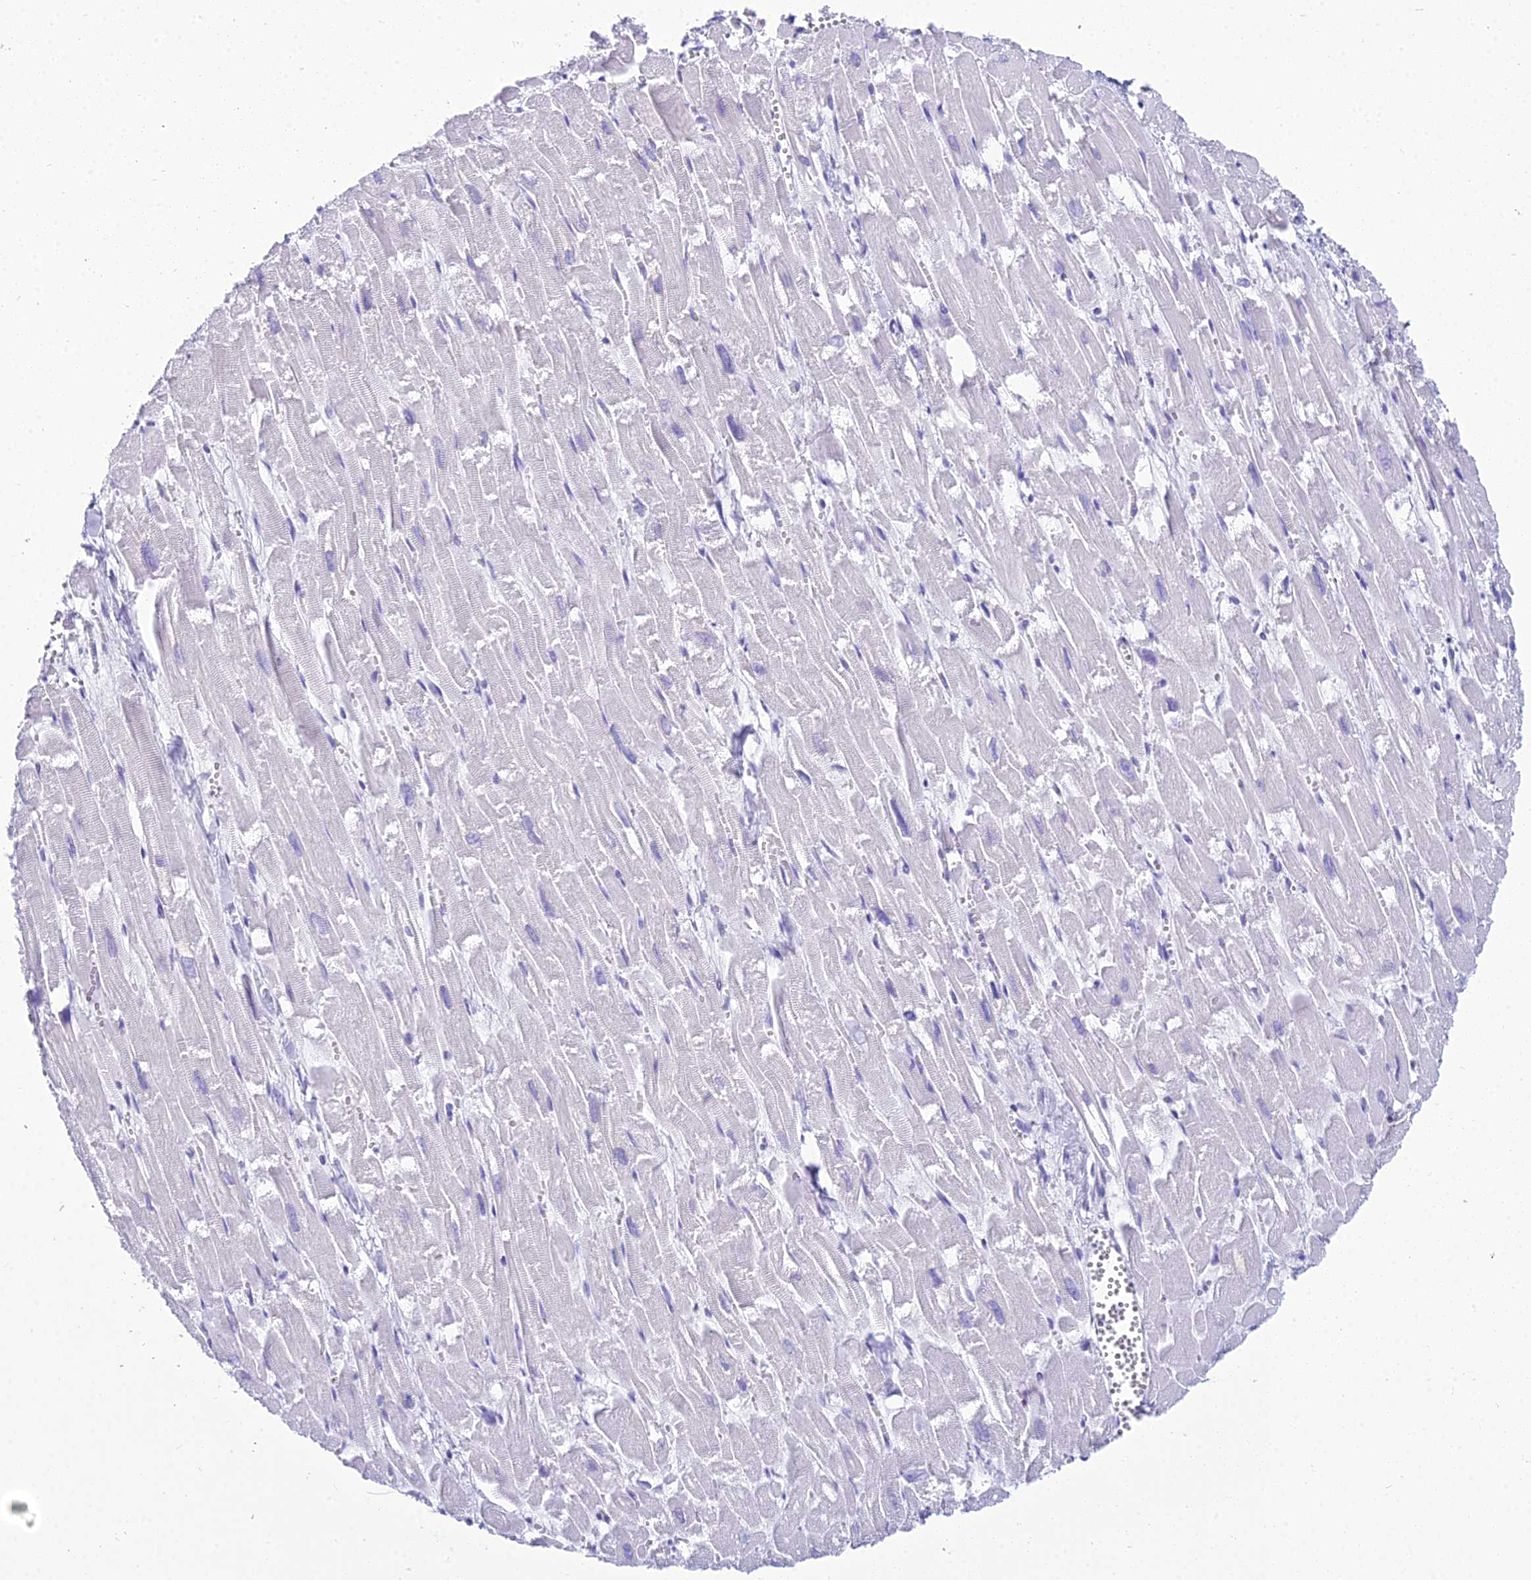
{"staining": {"intensity": "weak", "quantity": "<25%", "location": "cytoplasmic/membranous"}, "tissue": "heart muscle", "cell_type": "Cardiomyocytes", "image_type": "normal", "snomed": [{"axis": "morphology", "description": "Normal tissue, NOS"}, {"axis": "topography", "description": "Heart"}], "caption": "The IHC image has no significant staining in cardiomyocytes of heart muscle.", "gene": "ZNF442", "patient": {"sex": "male", "age": 54}}